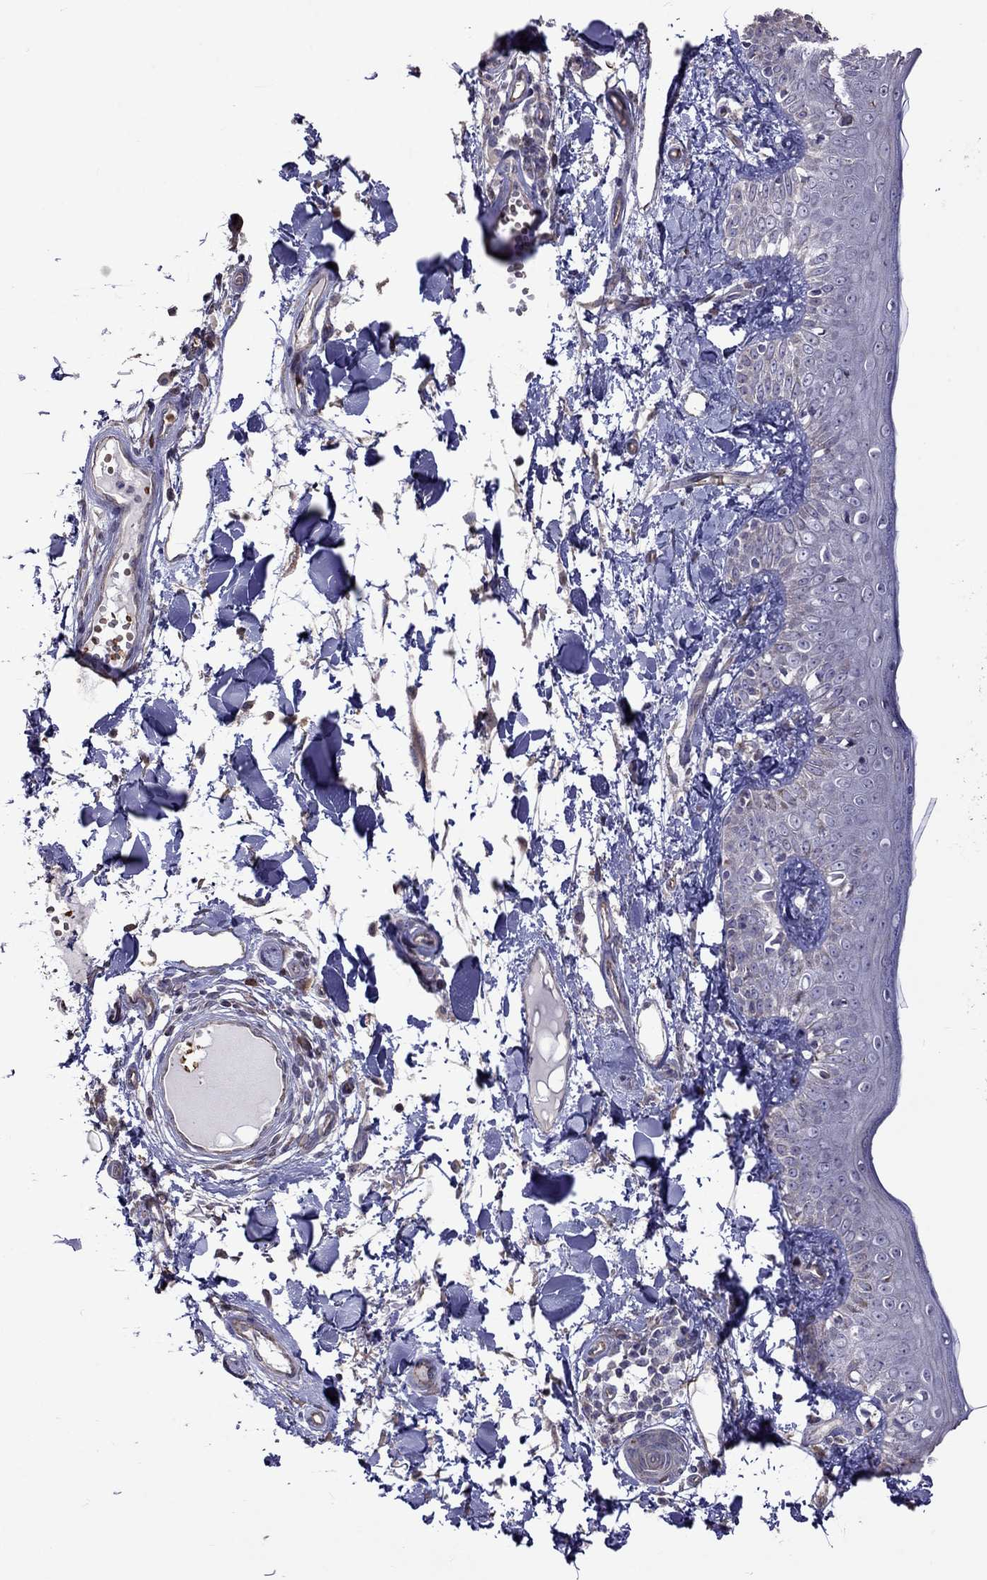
{"staining": {"intensity": "negative", "quantity": "none", "location": "none"}, "tissue": "skin", "cell_type": "Fibroblasts", "image_type": "normal", "snomed": [{"axis": "morphology", "description": "Normal tissue, NOS"}, {"axis": "topography", "description": "Skin"}], "caption": "This is an IHC image of unremarkable skin. There is no staining in fibroblasts.", "gene": "ADAM28", "patient": {"sex": "male", "age": 76}}